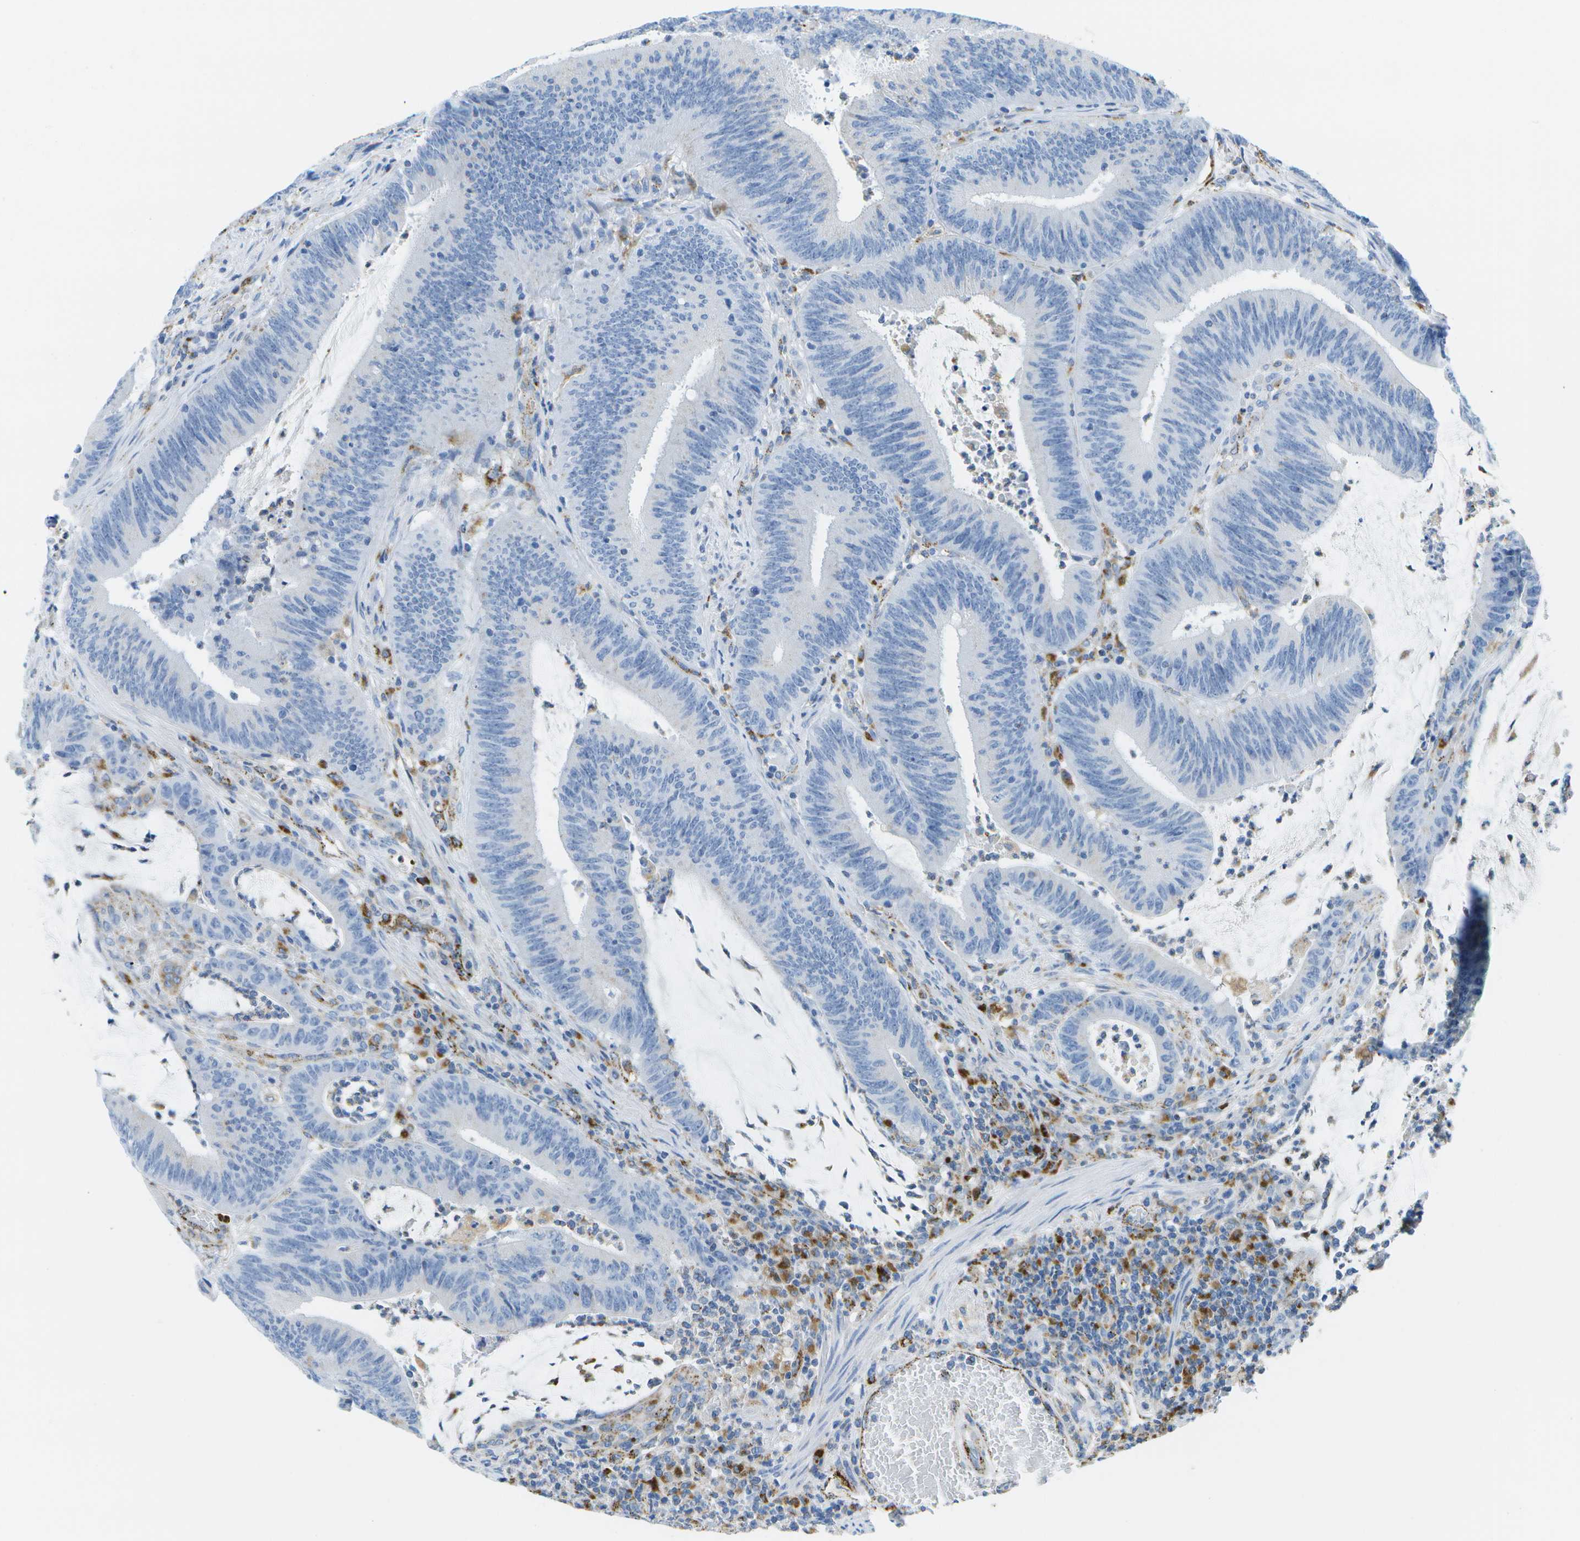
{"staining": {"intensity": "negative", "quantity": "none", "location": "none"}, "tissue": "colorectal cancer", "cell_type": "Tumor cells", "image_type": "cancer", "snomed": [{"axis": "morphology", "description": "Normal tissue, NOS"}, {"axis": "morphology", "description": "Adenocarcinoma, NOS"}, {"axis": "topography", "description": "Rectum"}], "caption": "This is an immunohistochemistry photomicrograph of colorectal adenocarcinoma. There is no positivity in tumor cells.", "gene": "PRCP", "patient": {"sex": "female", "age": 66}}